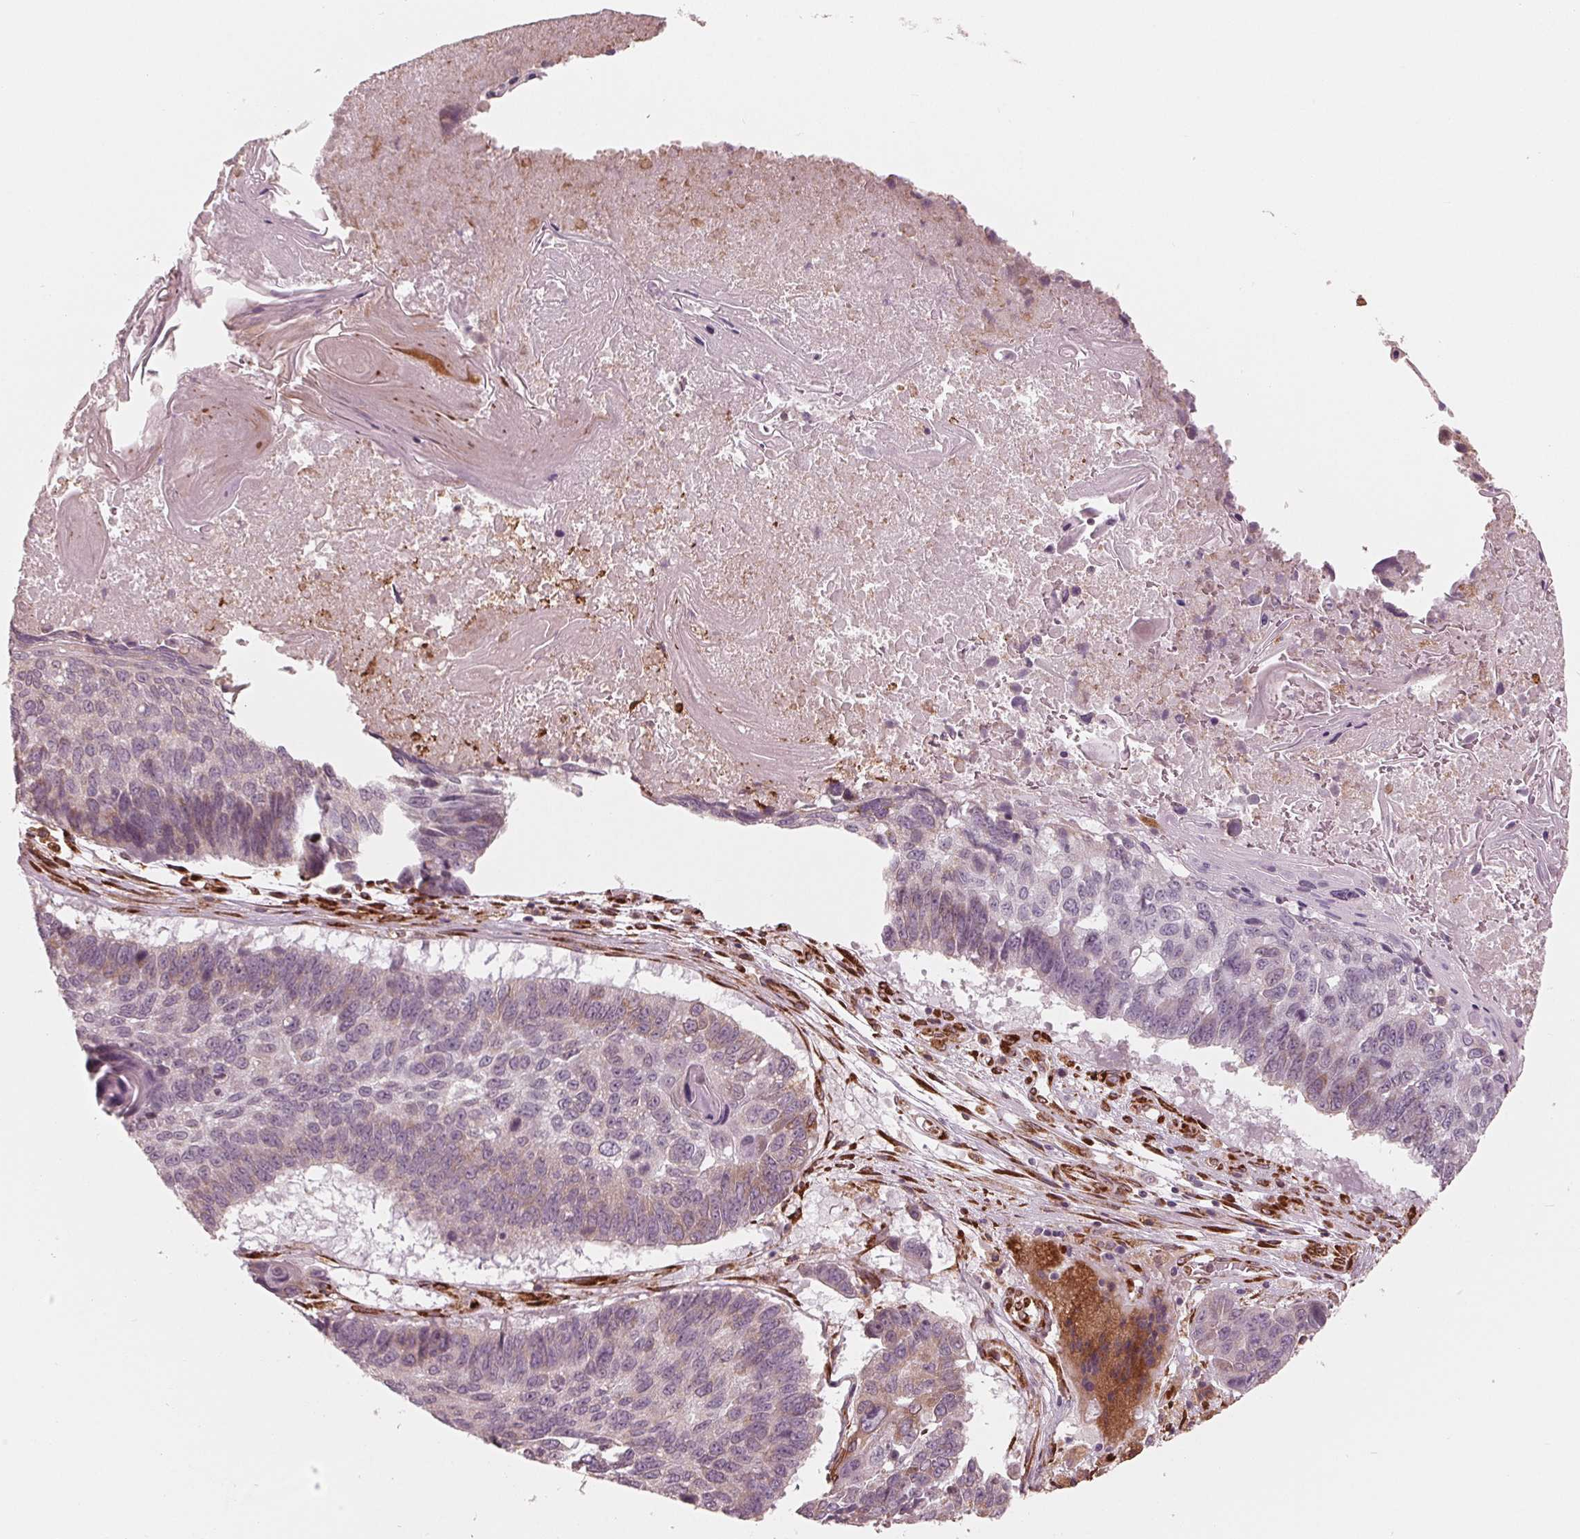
{"staining": {"intensity": "weak", "quantity": "<25%", "location": "cytoplasmic/membranous"}, "tissue": "lung cancer", "cell_type": "Tumor cells", "image_type": "cancer", "snomed": [{"axis": "morphology", "description": "Squamous cell carcinoma, NOS"}, {"axis": "topography", "description": "Lung"}], "caption": "This is a histopathology image of IHC staining of lung cancer, which shows no expression in tumor cells.", "gene": "IKBIP", "patient": {"sex": "male", "age": 73}}